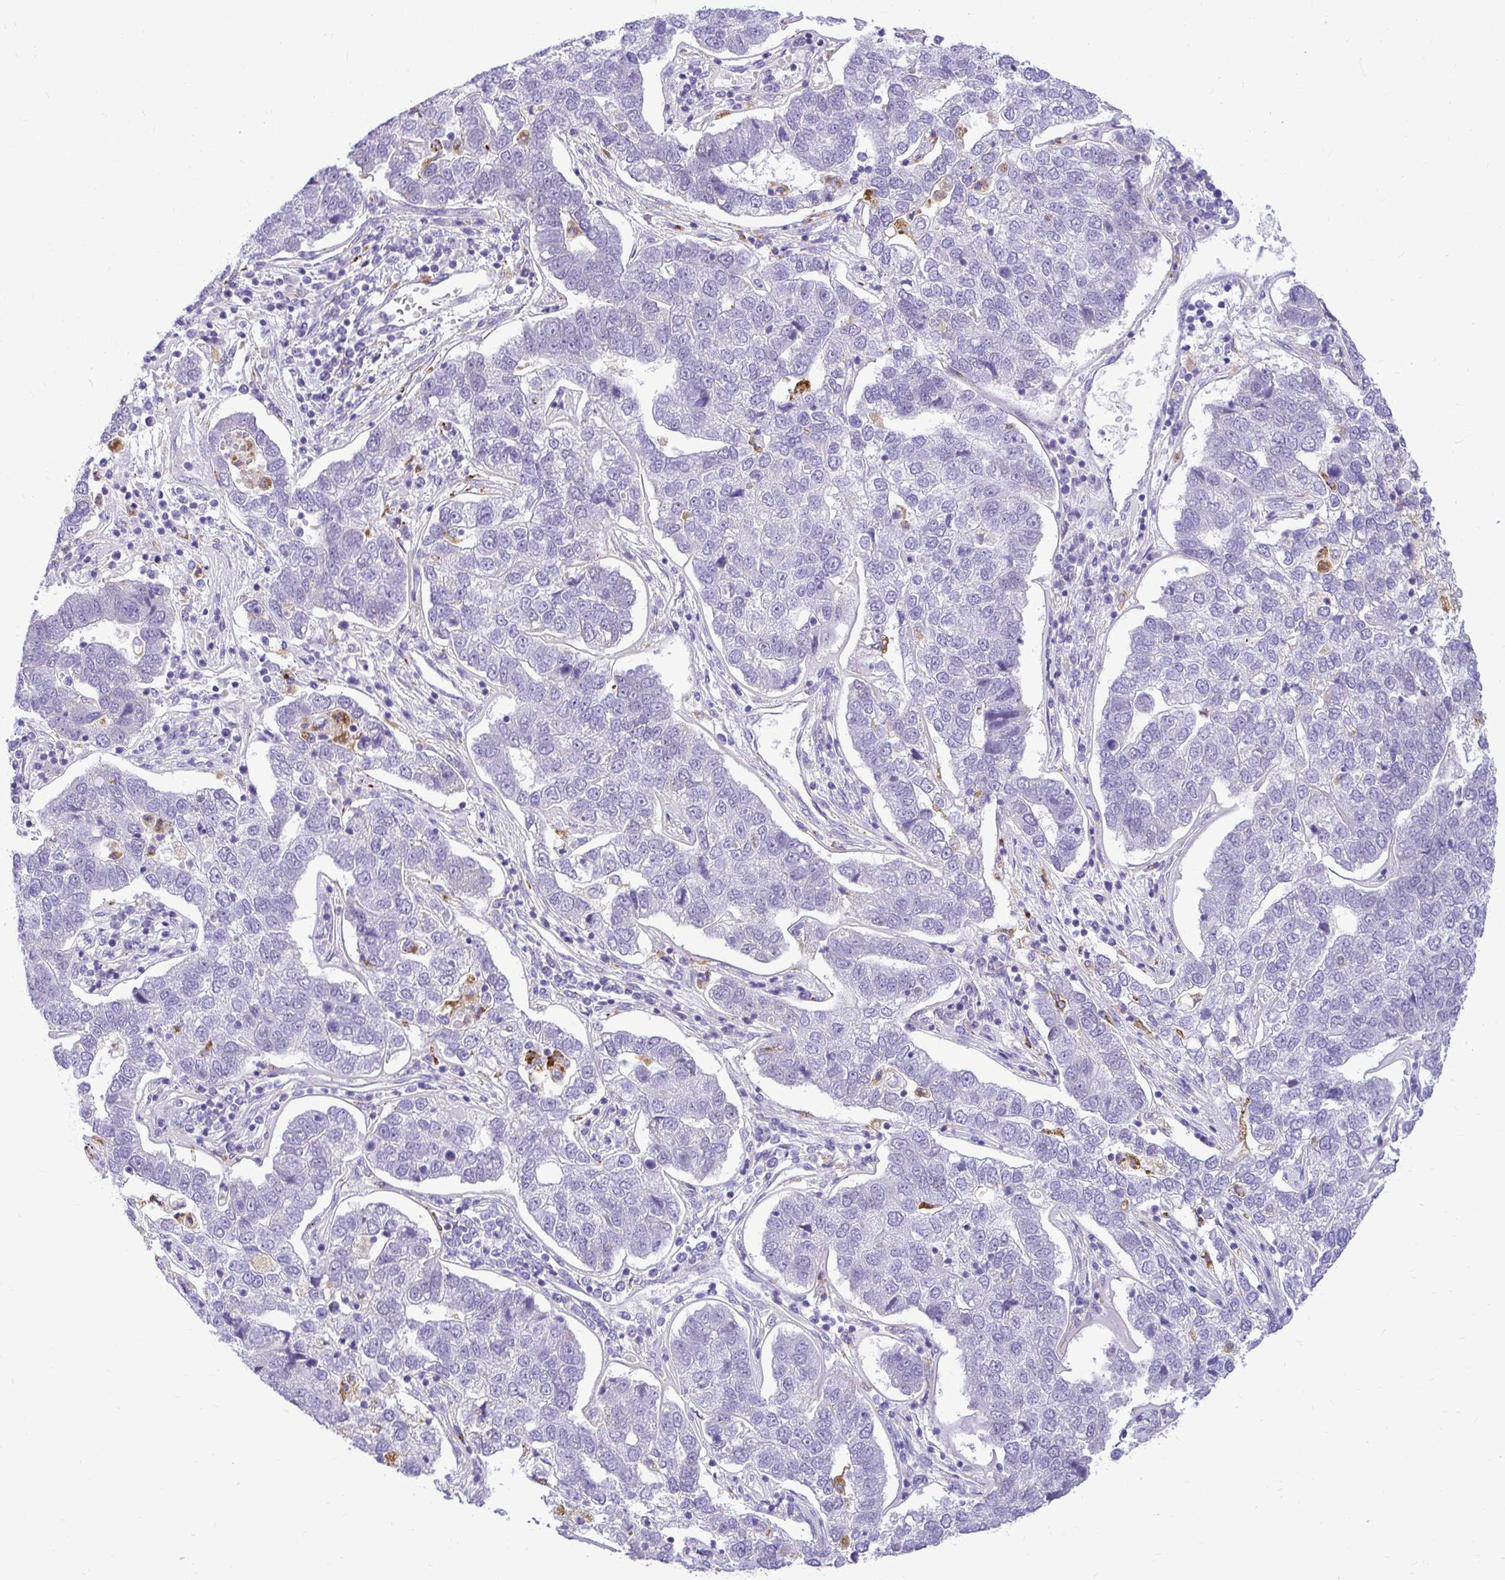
{"staining": {"intensity": "negative", "quantity": "none", "location": "none"}, "tissue": "pancreatic cancer", "cell_type": "Tumor cells", "image_type": "cancer", "snomed": [{"axis": "morphology", "description": "Adenocarcinoma, NOS"}, {"axis": "topography", "description": "Pancreas"}], "caption": "Tumor cells are negative for brown protein staining in pancreatic adenocarcinoma.", "gene": "PKN3", "patient": {"sex": "female", "age": 61}}